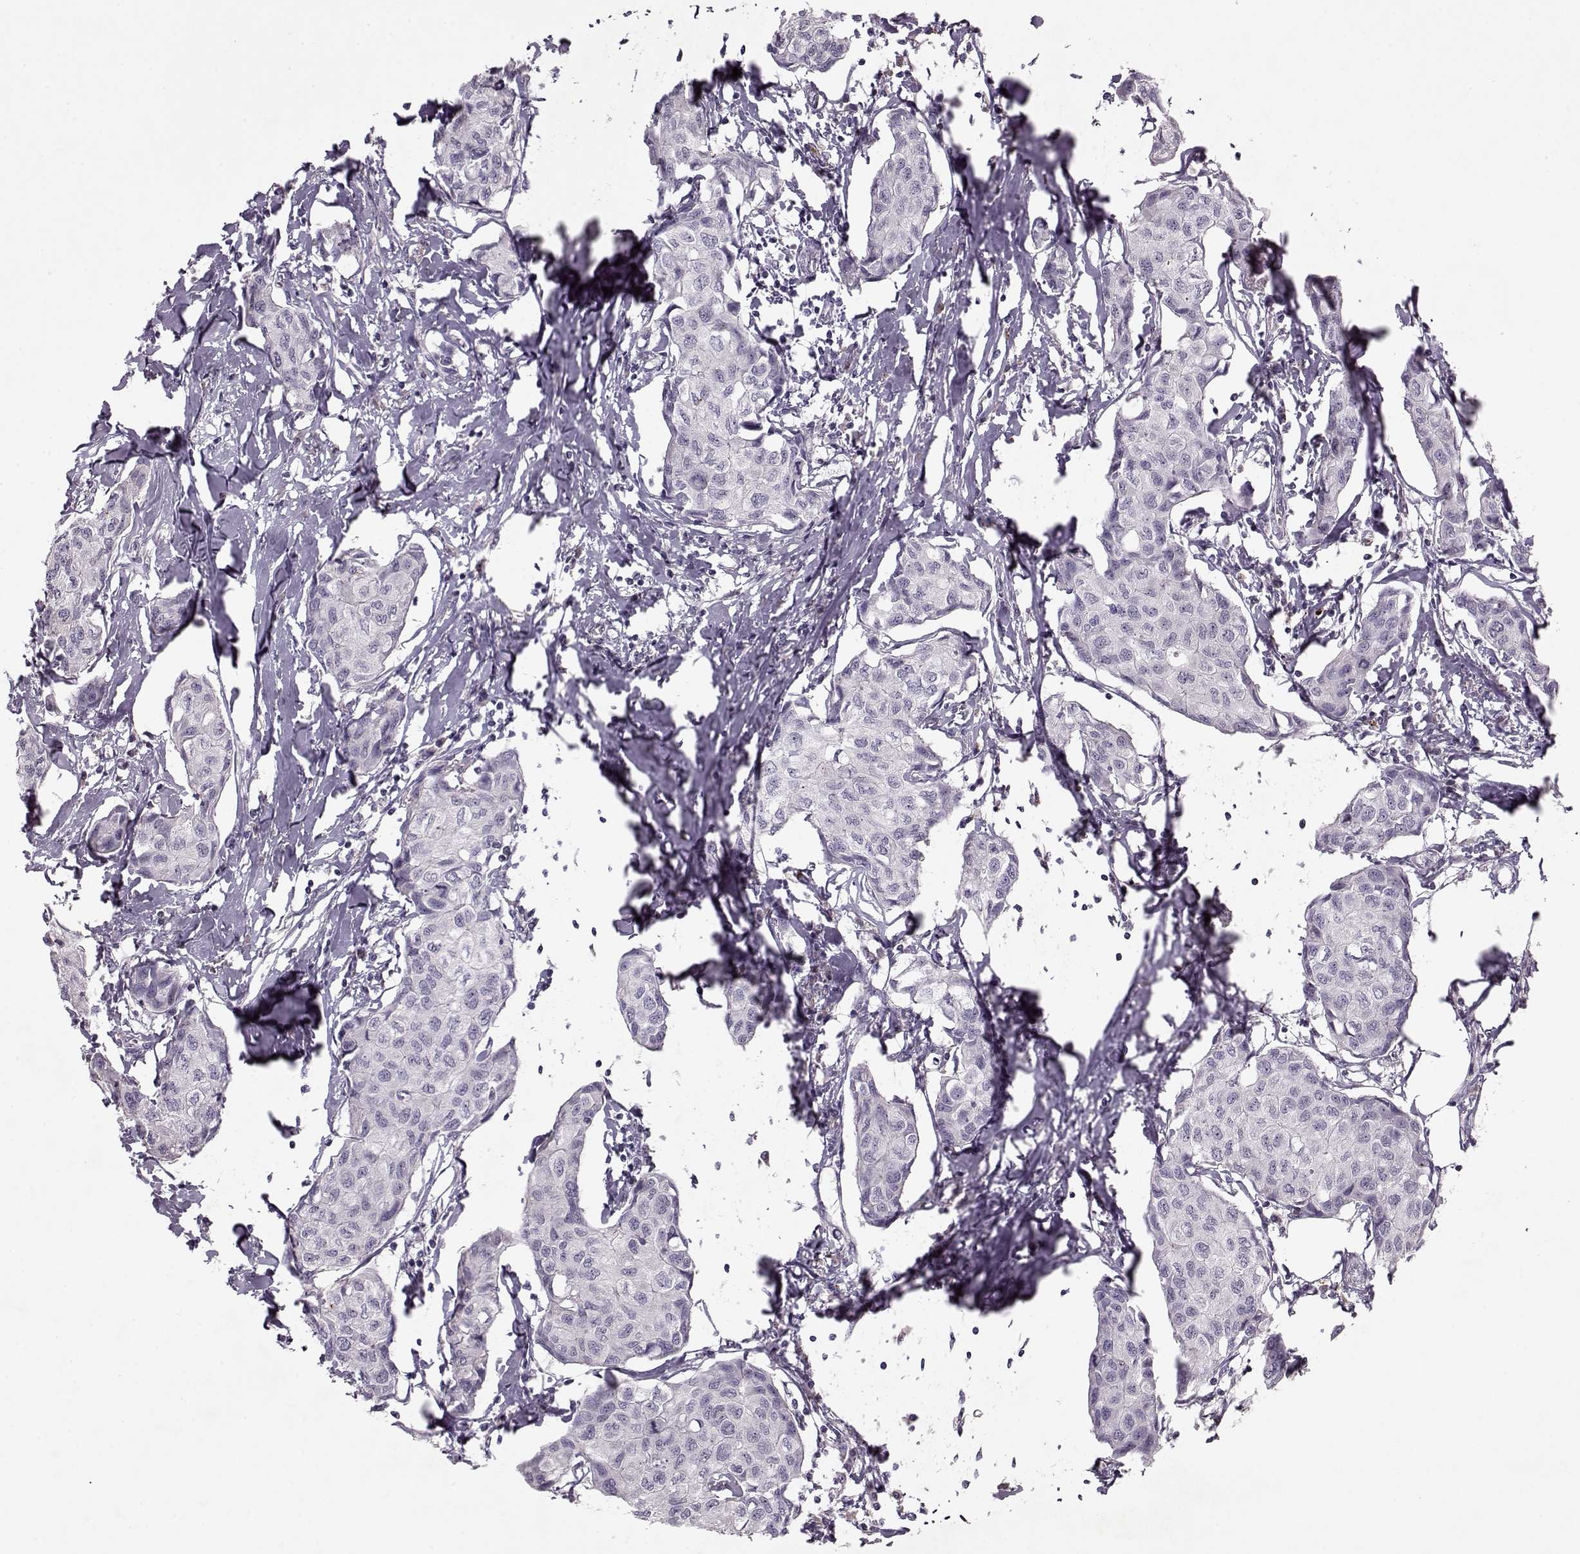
{"staining": {"intensity": "negative", "quantity": "none", "location": "none"}, "tissue": "breast cancer", "cell_type": "Tumor cells", "image_type": "cancer", "snomed": [{"axis": "morphology", "description": "Duct carcinoma"}, {"axis": "topography", "description": "Breast"}], "caption": "This is a image of IHC staining of breast cancer (invasive ductal carcinoma), which shows no expression in tumor cells. (Brightfield microscopy of DAB (3,3'-diaminobenzidine) immunohistochemistry (IHC) at high magnification).", "gene": "ACOT11", "patient": {"sex": "female", "age": 80}}